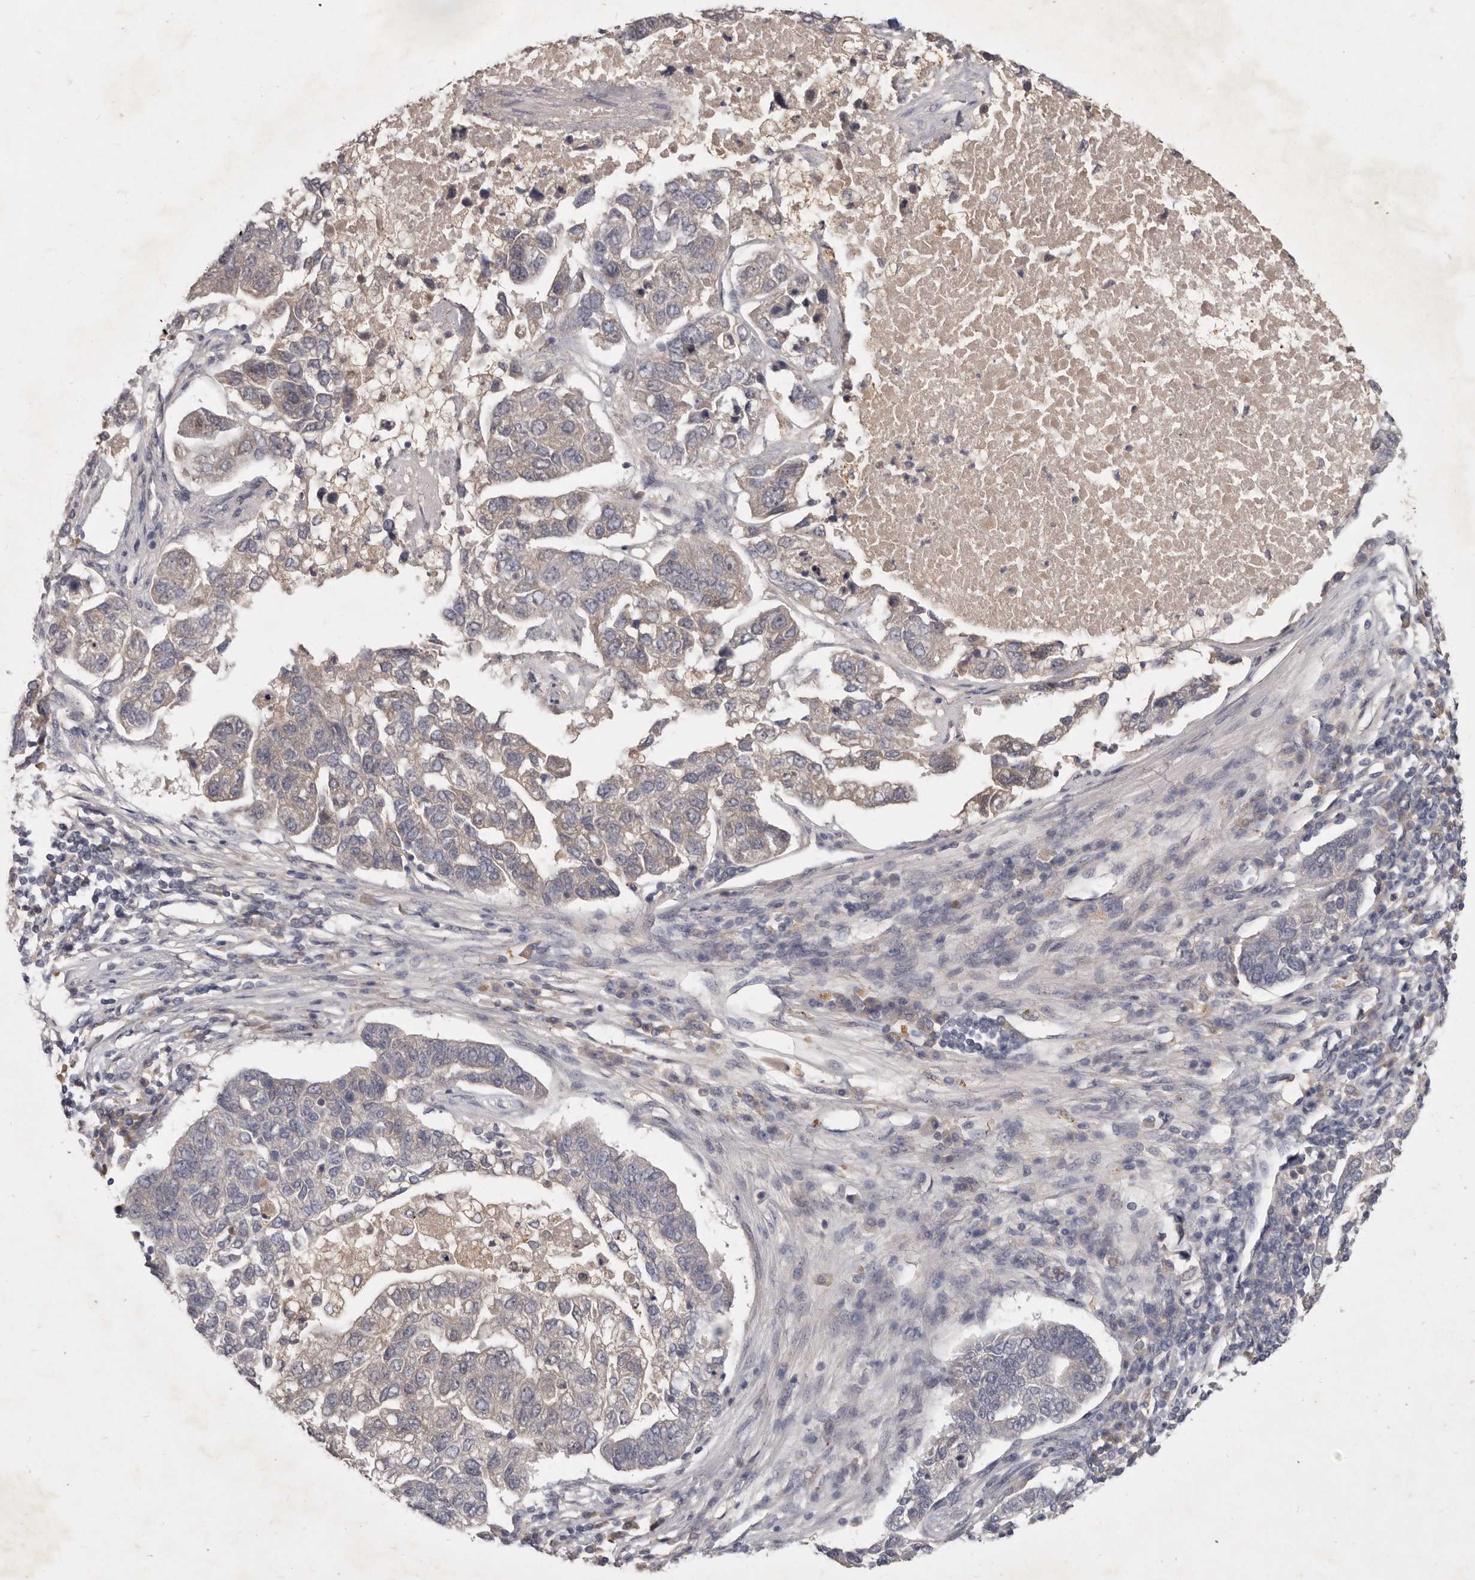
{"staining": {"intensity": "negative", "quantity": "none", "location": "none"}, "tissue": "pancreatic cancer", "cell_type": "Tumor cells", "image_type": "cancer", "snomed": [{"axis": "morphology", "description": "Adenocarcinoma, NOS"}, {"axis": "topography", "description": "Pancreas"}], "caption": "Micrograph shows no significant protein positivity in tumor cells of pancreatic cancer. The staining is performed using DAB brown chromogen with nuclei counter-stained in using hematoxylin.", "gene": "SLC22A1", "patient": {"sex": "female", "age": 61}}